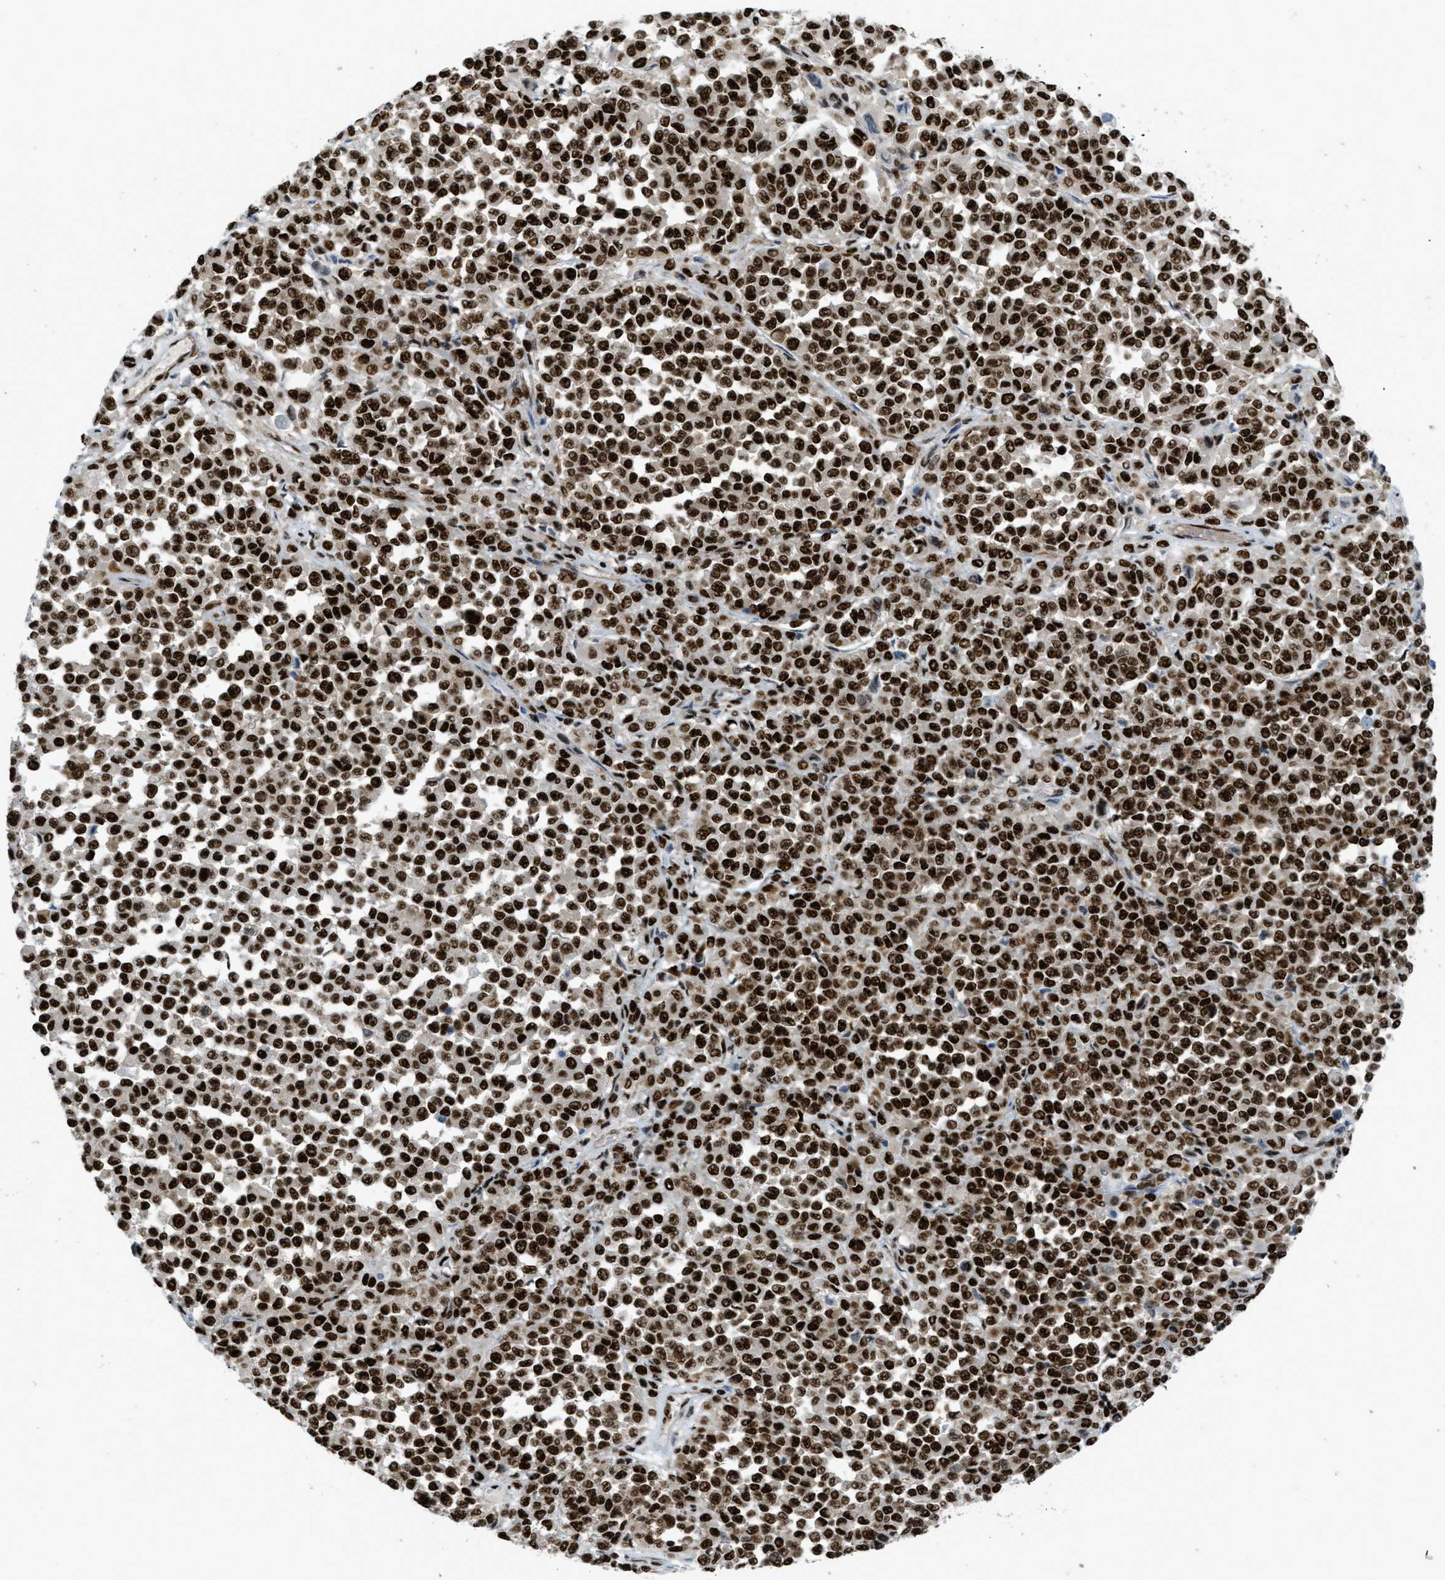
{"staining": {"intensity": "strong", "quantity": ">75%", "location": "nuclear"}, "tissue": "melanoma", "cell_type": "Tumor cells", "image_type": "cancer", "snomed": [{"axis": "morphology", "description": "Malignant melanoma, Metastatic site"}, {"axis": "topography", "description": "Pancreas"}], "caption": "Malignant melanoma (metastatic site) stained with a brown dye demonstrates strong nuclear positive positivity in about >75% of tumor cells.", "gene": "ZNF207", "patient": {"sex": "female", "age": 30}}